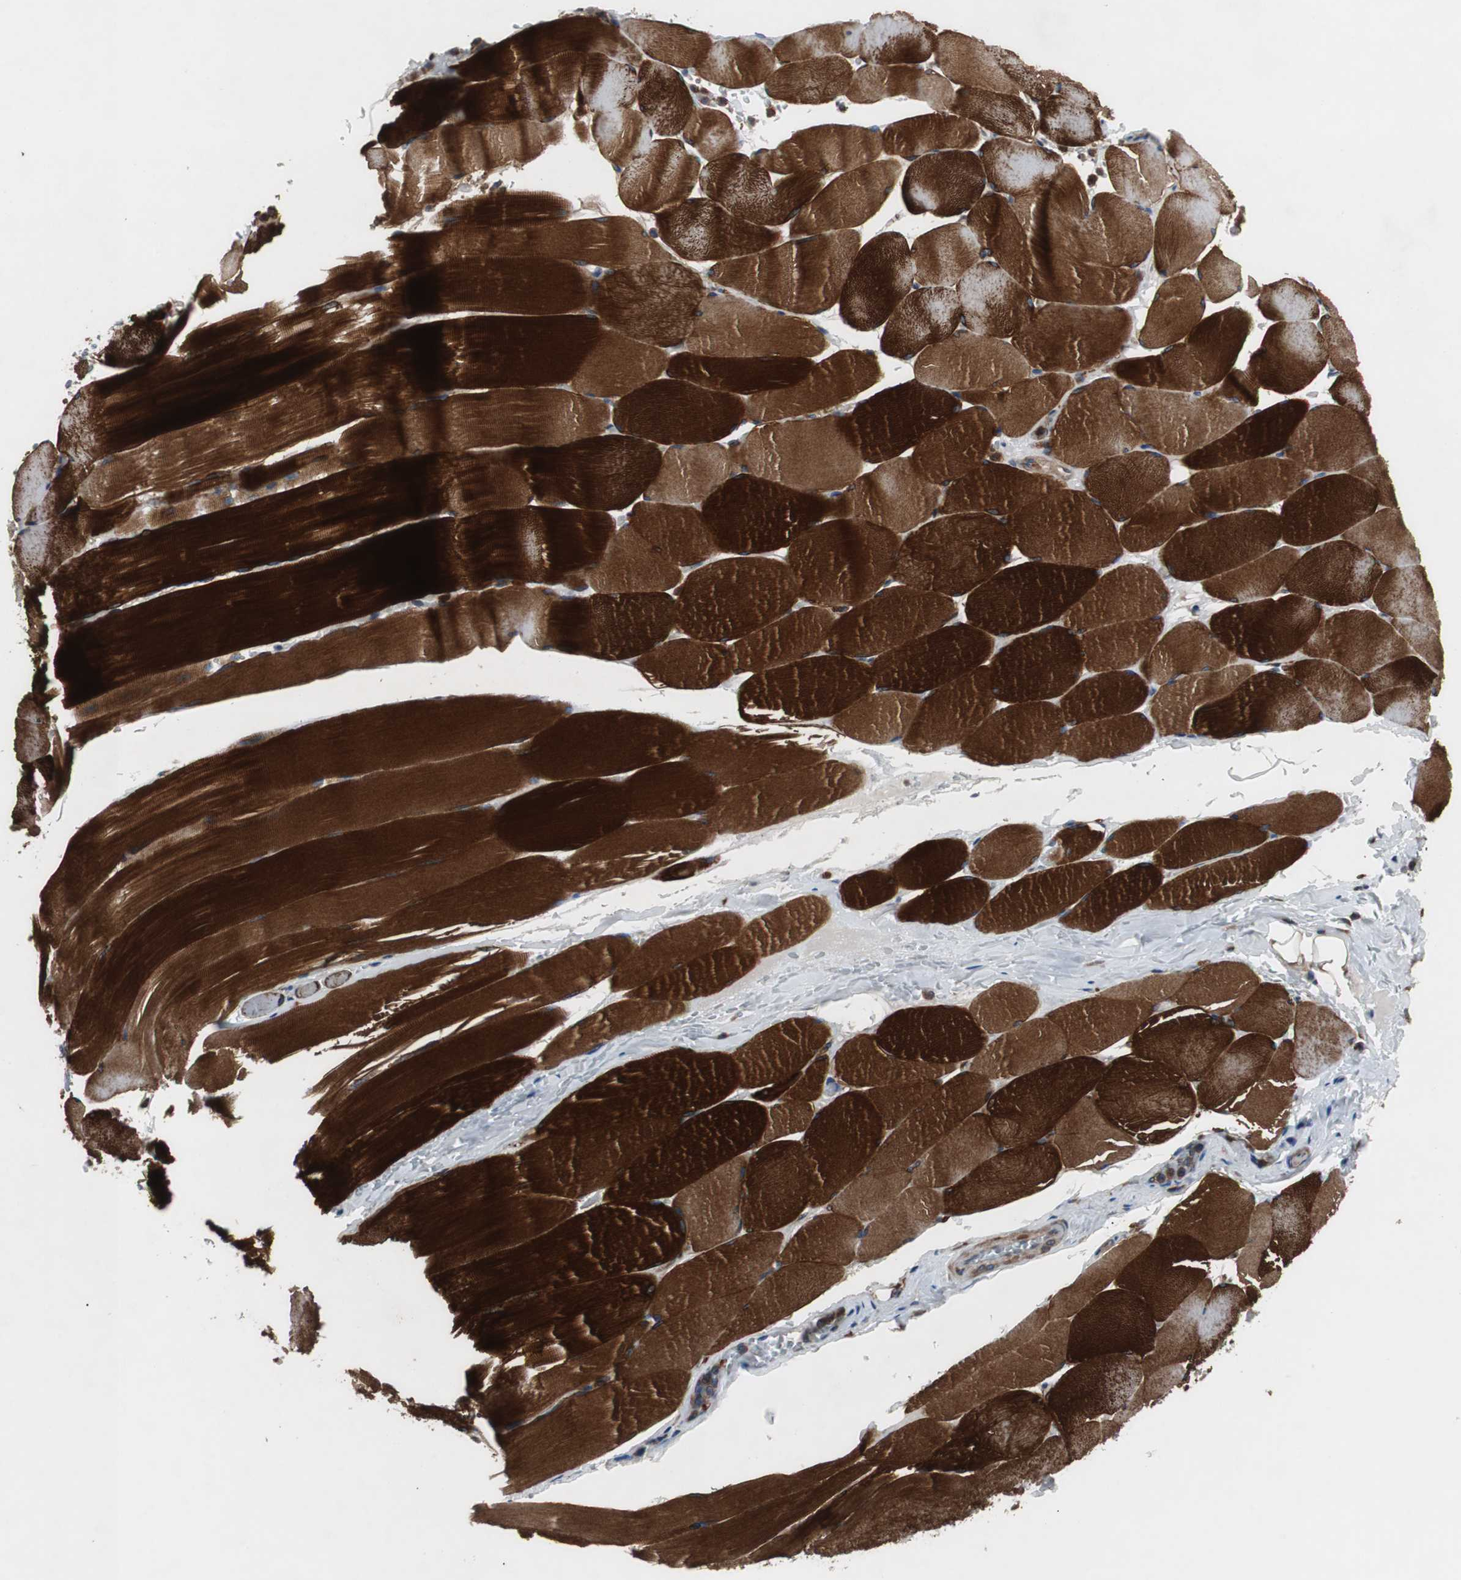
{"staining": {"intensity": "strong", "quantity": ">75%", "location": "cytoplasmic/membranous"}, "tissue": "skeletal muscle", "cell_type": "Myocytes", "image_type": "normal", "snomed": [{"axis": "morphology", "description": "Normal tissue, NOS"}, {"axis": "topography", "description": "Skeletal muscle"}], "caption": "High-magnification brightfield microscopy of unremarkable skeletal muscle stained with DAB (brown) and counterstained with hematoxylin (blue). myocytes exhibit strong cytoplasmic/membranous expression is appreciated in about>75% of cells. (DAB IHC with brightfield microscopy, high magnification).", "gene": "GYS1", "patient": {"sex": "male", "age": 62}}